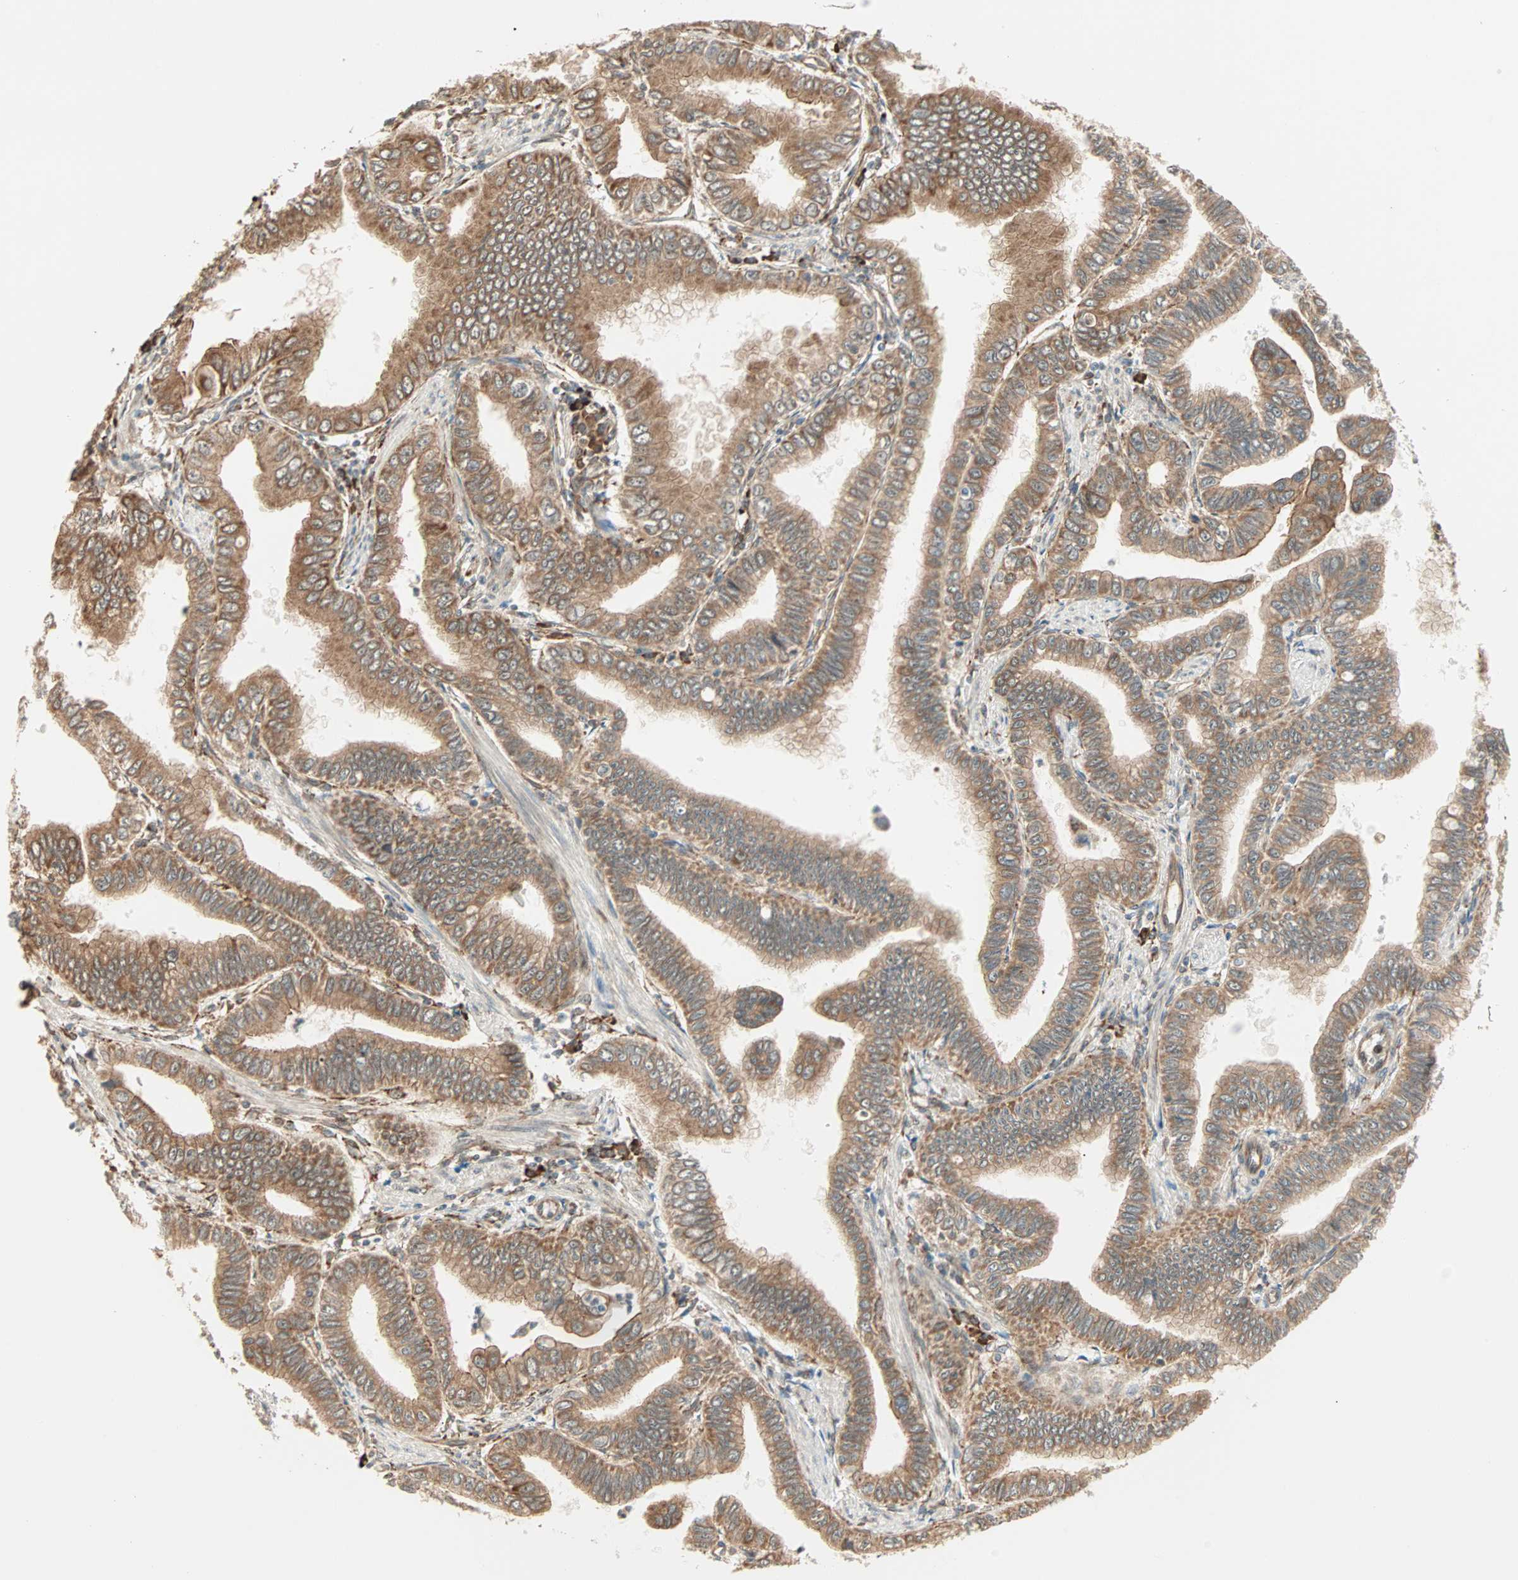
{"staining": {"intensity": "moderate", "quantity": ">75%", "location": "cytoplasmic/membranous"}, "tissue": "pancreatic cancer", "cell_type": "Tumor cells", "image_type": "cancer", "snomed": [{"axis": "morphology", "description": "Normal tissue, NOS"}, {"axis": "topography", "description": "Lymph node"}], "caption": "Pancreatic cancer stained with DAB IHC shows medium levels of moderate cytoplasmic/membranous staining in about >75% of tumor cells.", "gene": "P4HA1", "patient": {"sex": "male", "age": 50}}